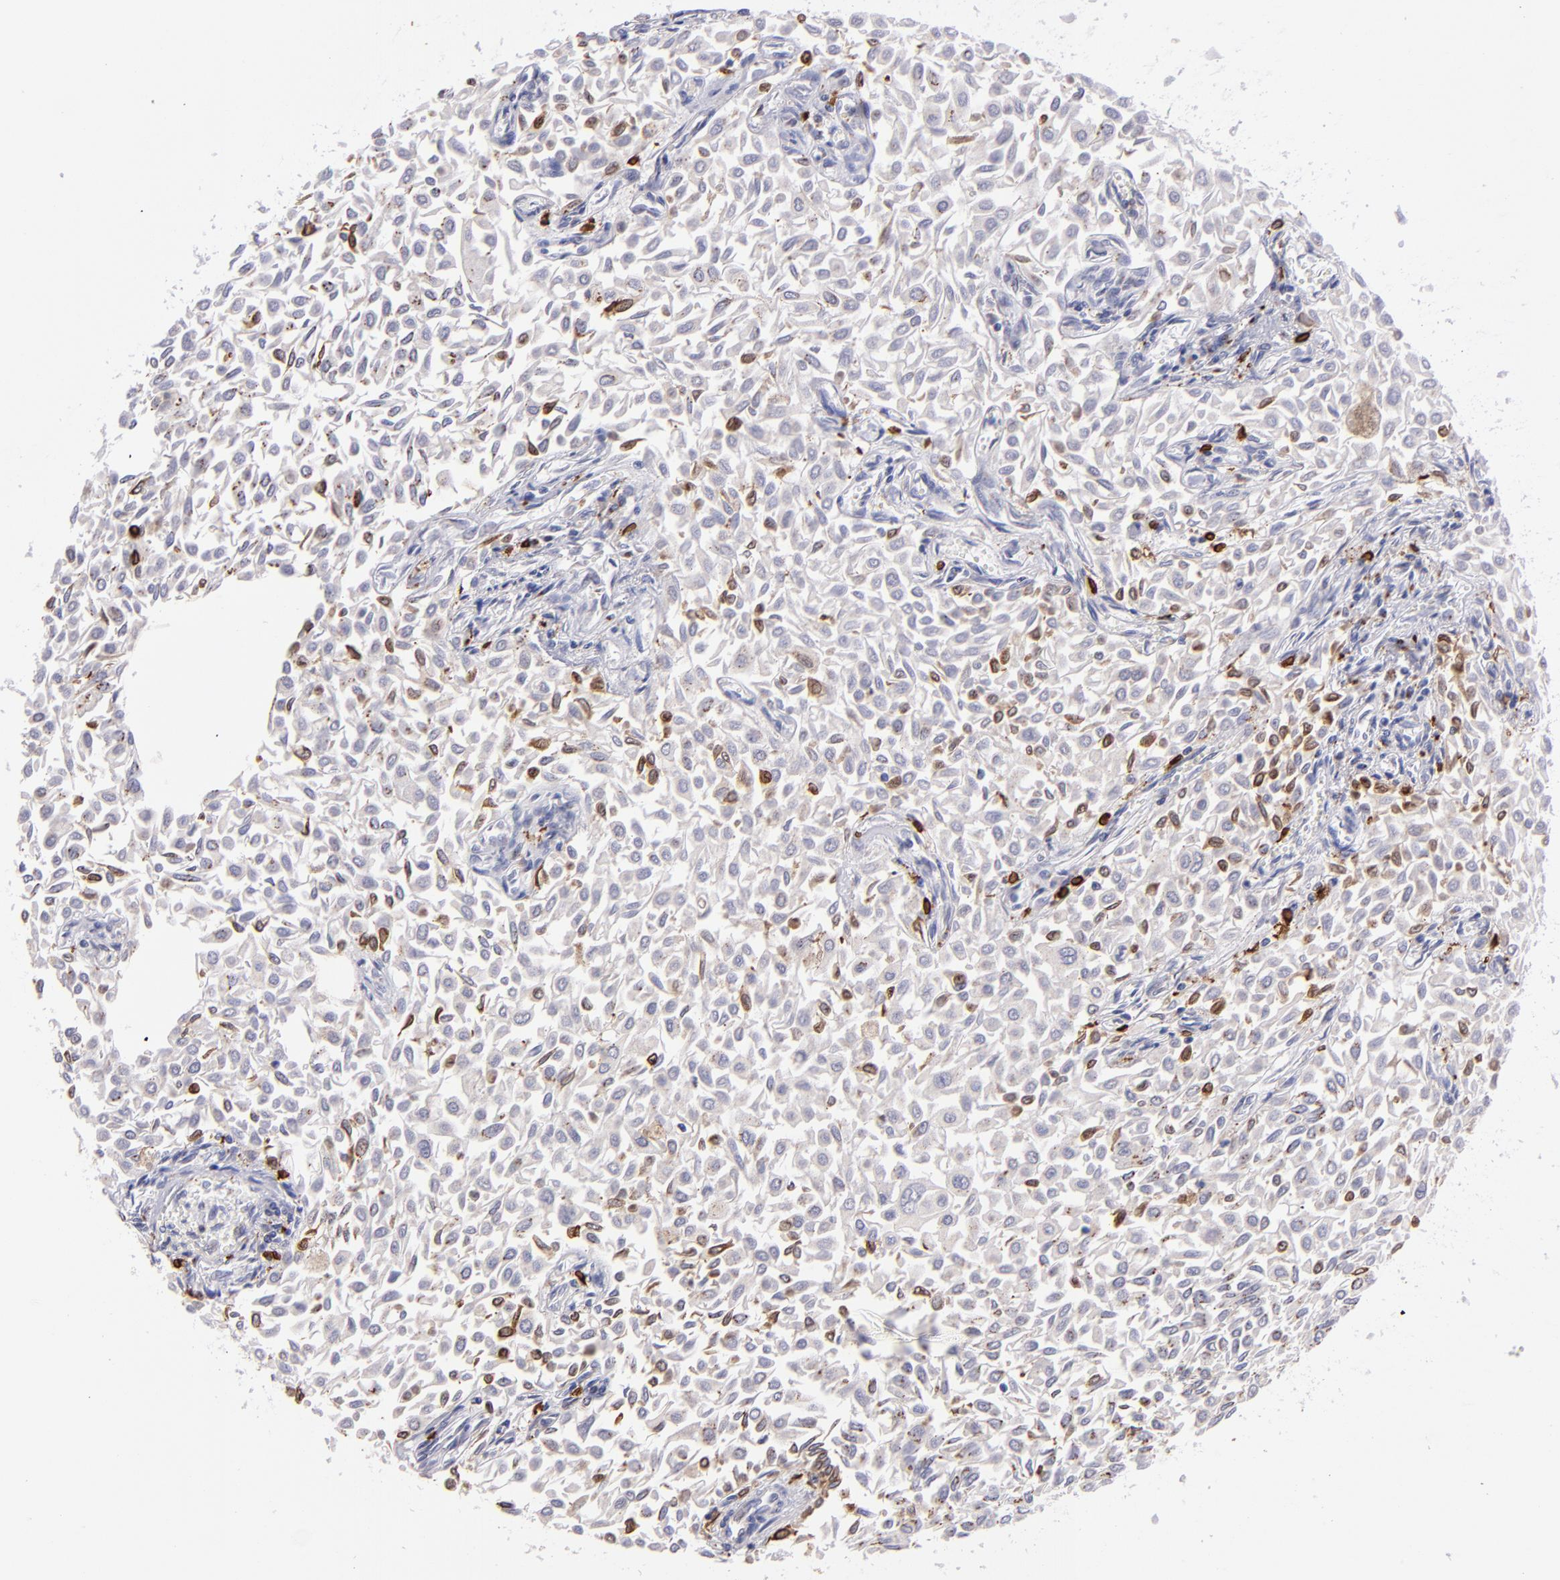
{"staining": {"intensity": "weak", "quantity": "<25%", "location": "cytoplasmic/membranous"}, "tissue": "urothelial cancer", "cell_type": "Tumor cells", "image_type": "cancer", "snomed": [{"axis": "morphology", "description": "Urothelial carcinoma, Low grade"}, {"axis": "topography", "description": "Urinary bladder"}], "caption": "Immunohistochemistry (IHC) of human urothelial cancer reveals no positivity in tumor cells. The staining was performed using DAB (3,3'-diaminobenzidine) to visualize the protein expression in brown, while the nuclei were stained in blue with hematoxylin (Magnification: 20x).", "gene": "PTGS1", "patient": {"sex": "male", "age": 64}}